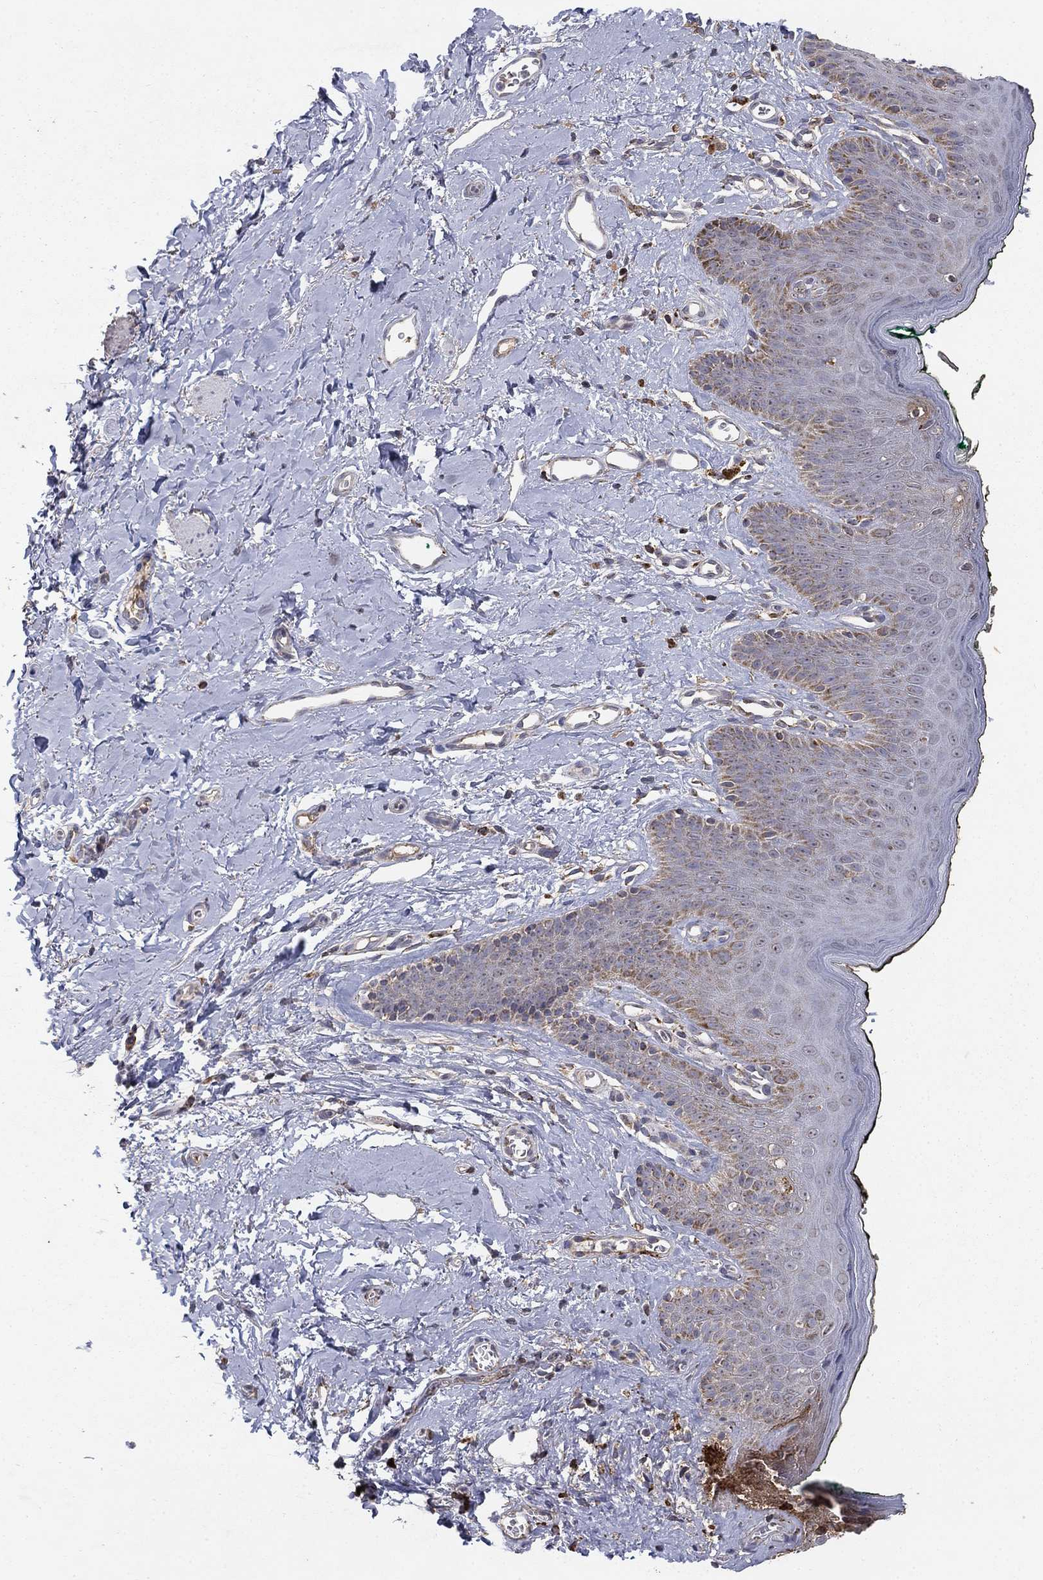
{"staining": {"intensity": "moderate", "quantity": "<25%", "location": "cytoplasmic/membranous"}, "tissue": "skin", "cell_type": "Epidermal cells", "image_type": "normal", "snomed": [{"axis": "morphology", "description": "Normal tissue, NOS"}, {"axis": "topography", "description": "Vulva"}], "caption": "Brown immunohistochemical staining in normal human skin reveals moderate cytoplasmic/membranous positivity in about <25% of epidermal cells. Nuclei are stained in blue.", "gene": "GPSM1", "patient": {"sex": "female", "age": 66}}